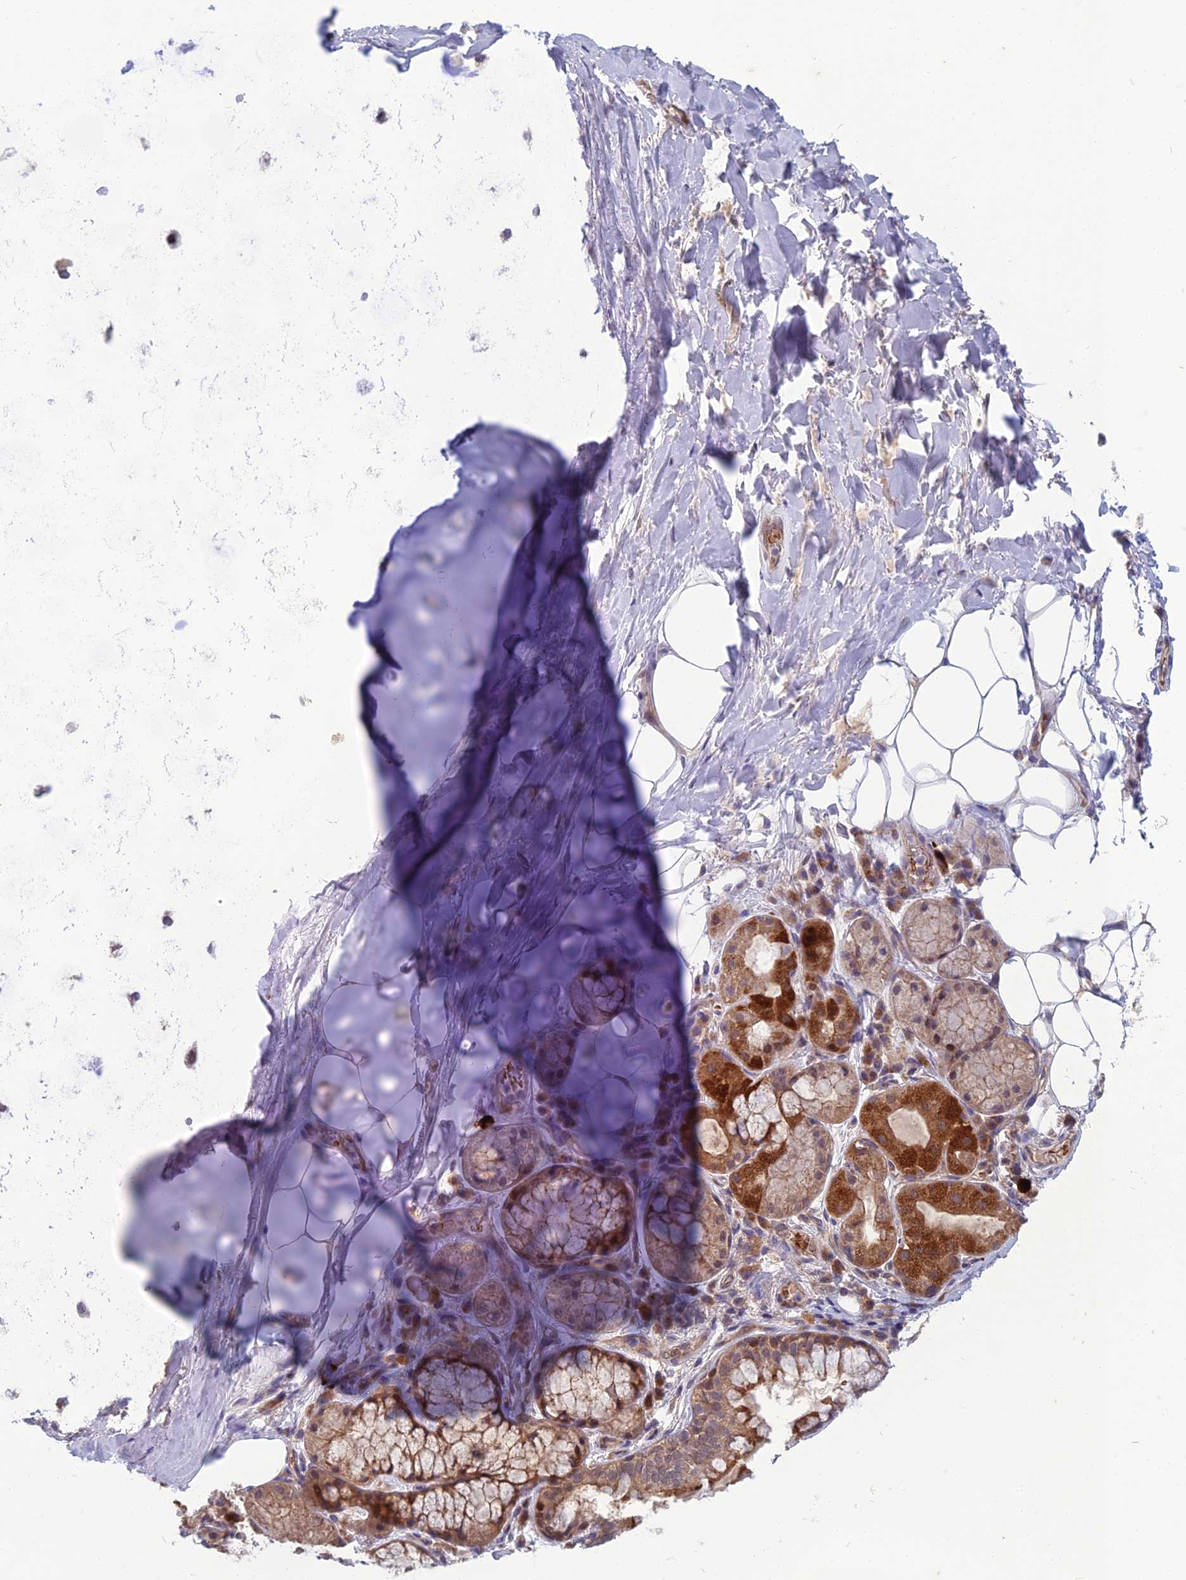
{"staining": {"intensity": "negative", "quantity": "none", "location": "none"}, "tissue": "adipose tissue", "cell_type": "Adipocytes", "image_type": "normal", "snomed": [{"axis": "morphology", "description": "Normal tissue, NOS"}, {"axis": "topography", "description": "Lymph node"}, {"axis": "topography", "description": "Cartilage tissue"}, {"axis": "topography", "description": "Bronchus"}], "caption": "This is an IHC photomicrograph of normal human adipose tissue. There is no positivity in adipocytes.", "gene": "GIPC1", "patient": {"sex": "male", "age": 63}}